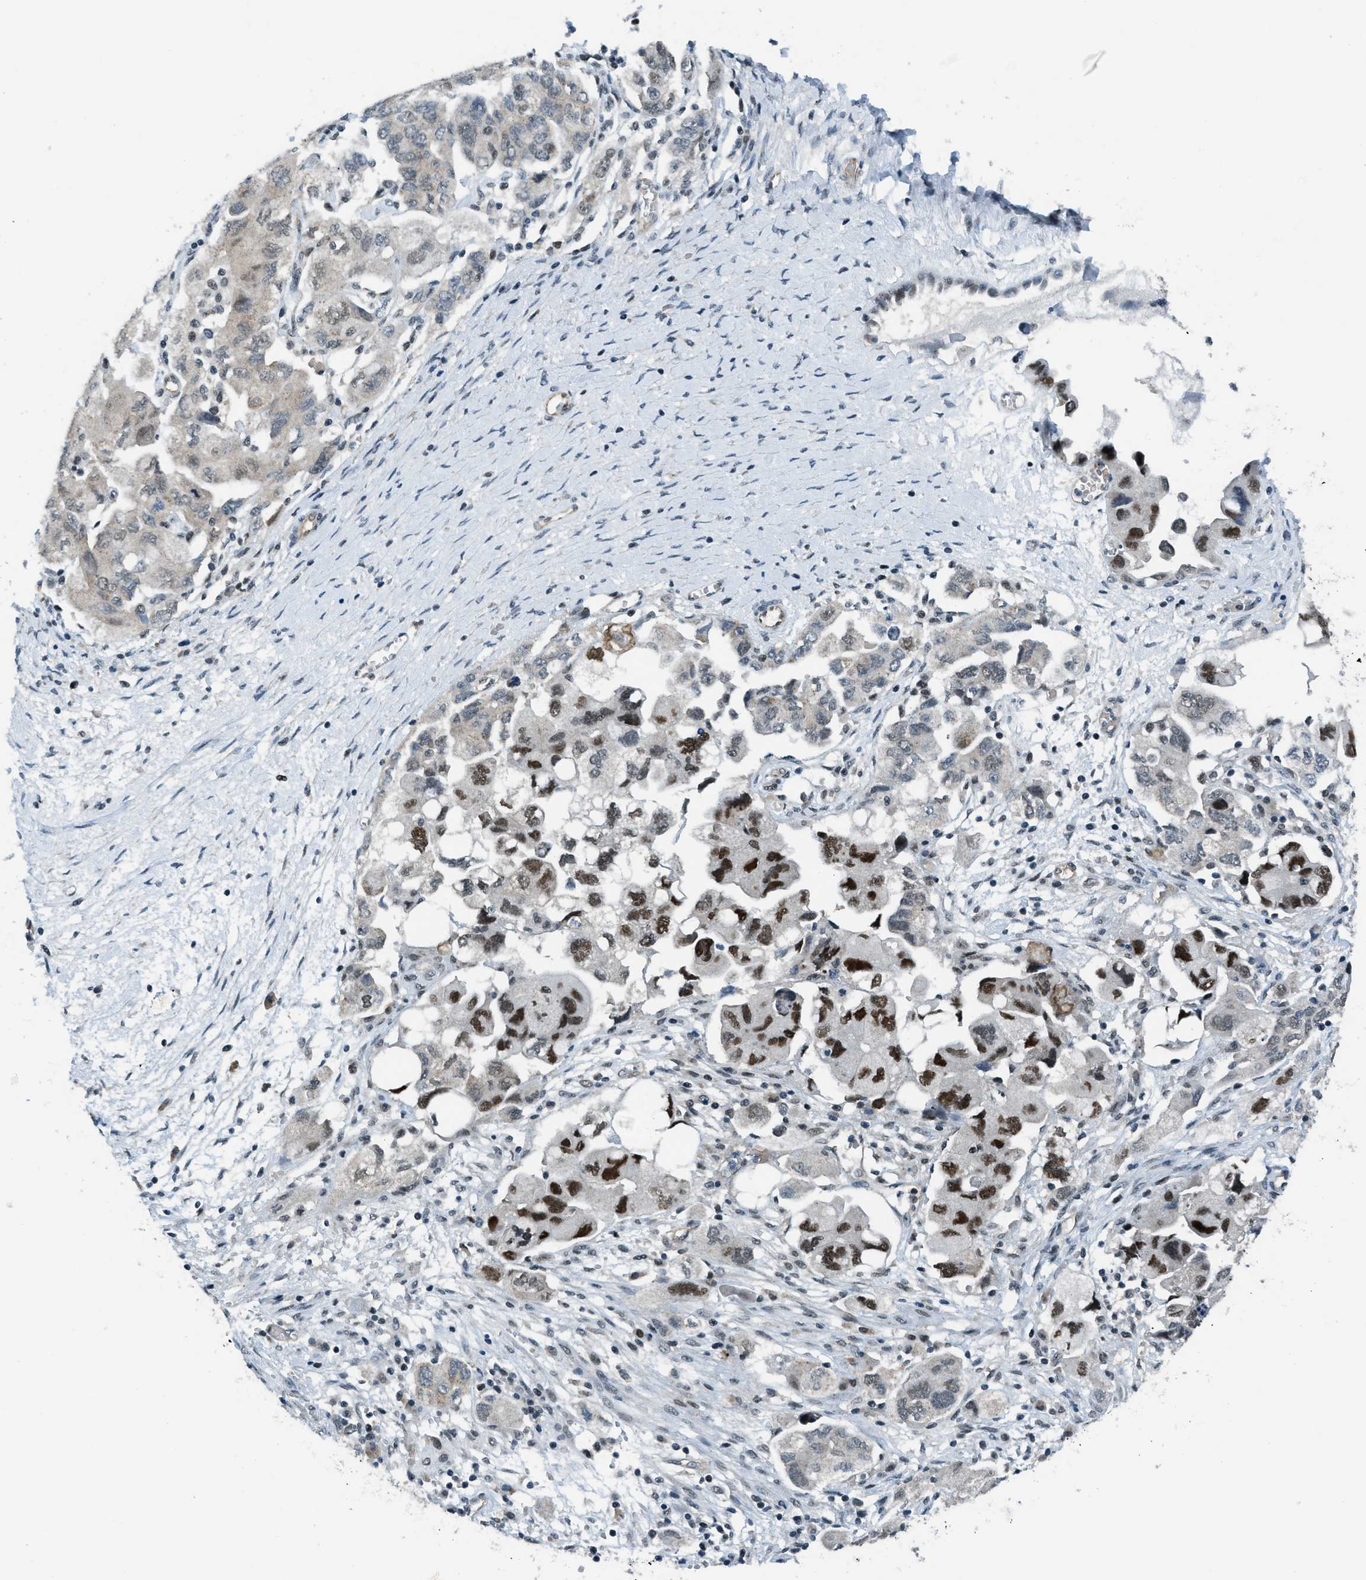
{"staining": {"intensity": "strong", "quantity": "25%-75%", "location": "nuclear"}, "tissue": "ovarian cancer", "cell_type": "Tumor cells", "image_type": "cancer", "snomed": [{"axis": "morphology", "description": "Carcinoma, NOS"}, {"axis": "morphology", "description": "Cystadenocarcinoma, serous, NOS"}, {"axis": "topography", "description": "Ovary"}], "caption": "Ovarian cancer (serous cystadenocarcinoma) stained for a protein (brown) displays strong nuclear positive staining in approximately 25%-75% of tumor cells.", "gene": "KLF6", "patient": {"sex": "female", "age": 69}}